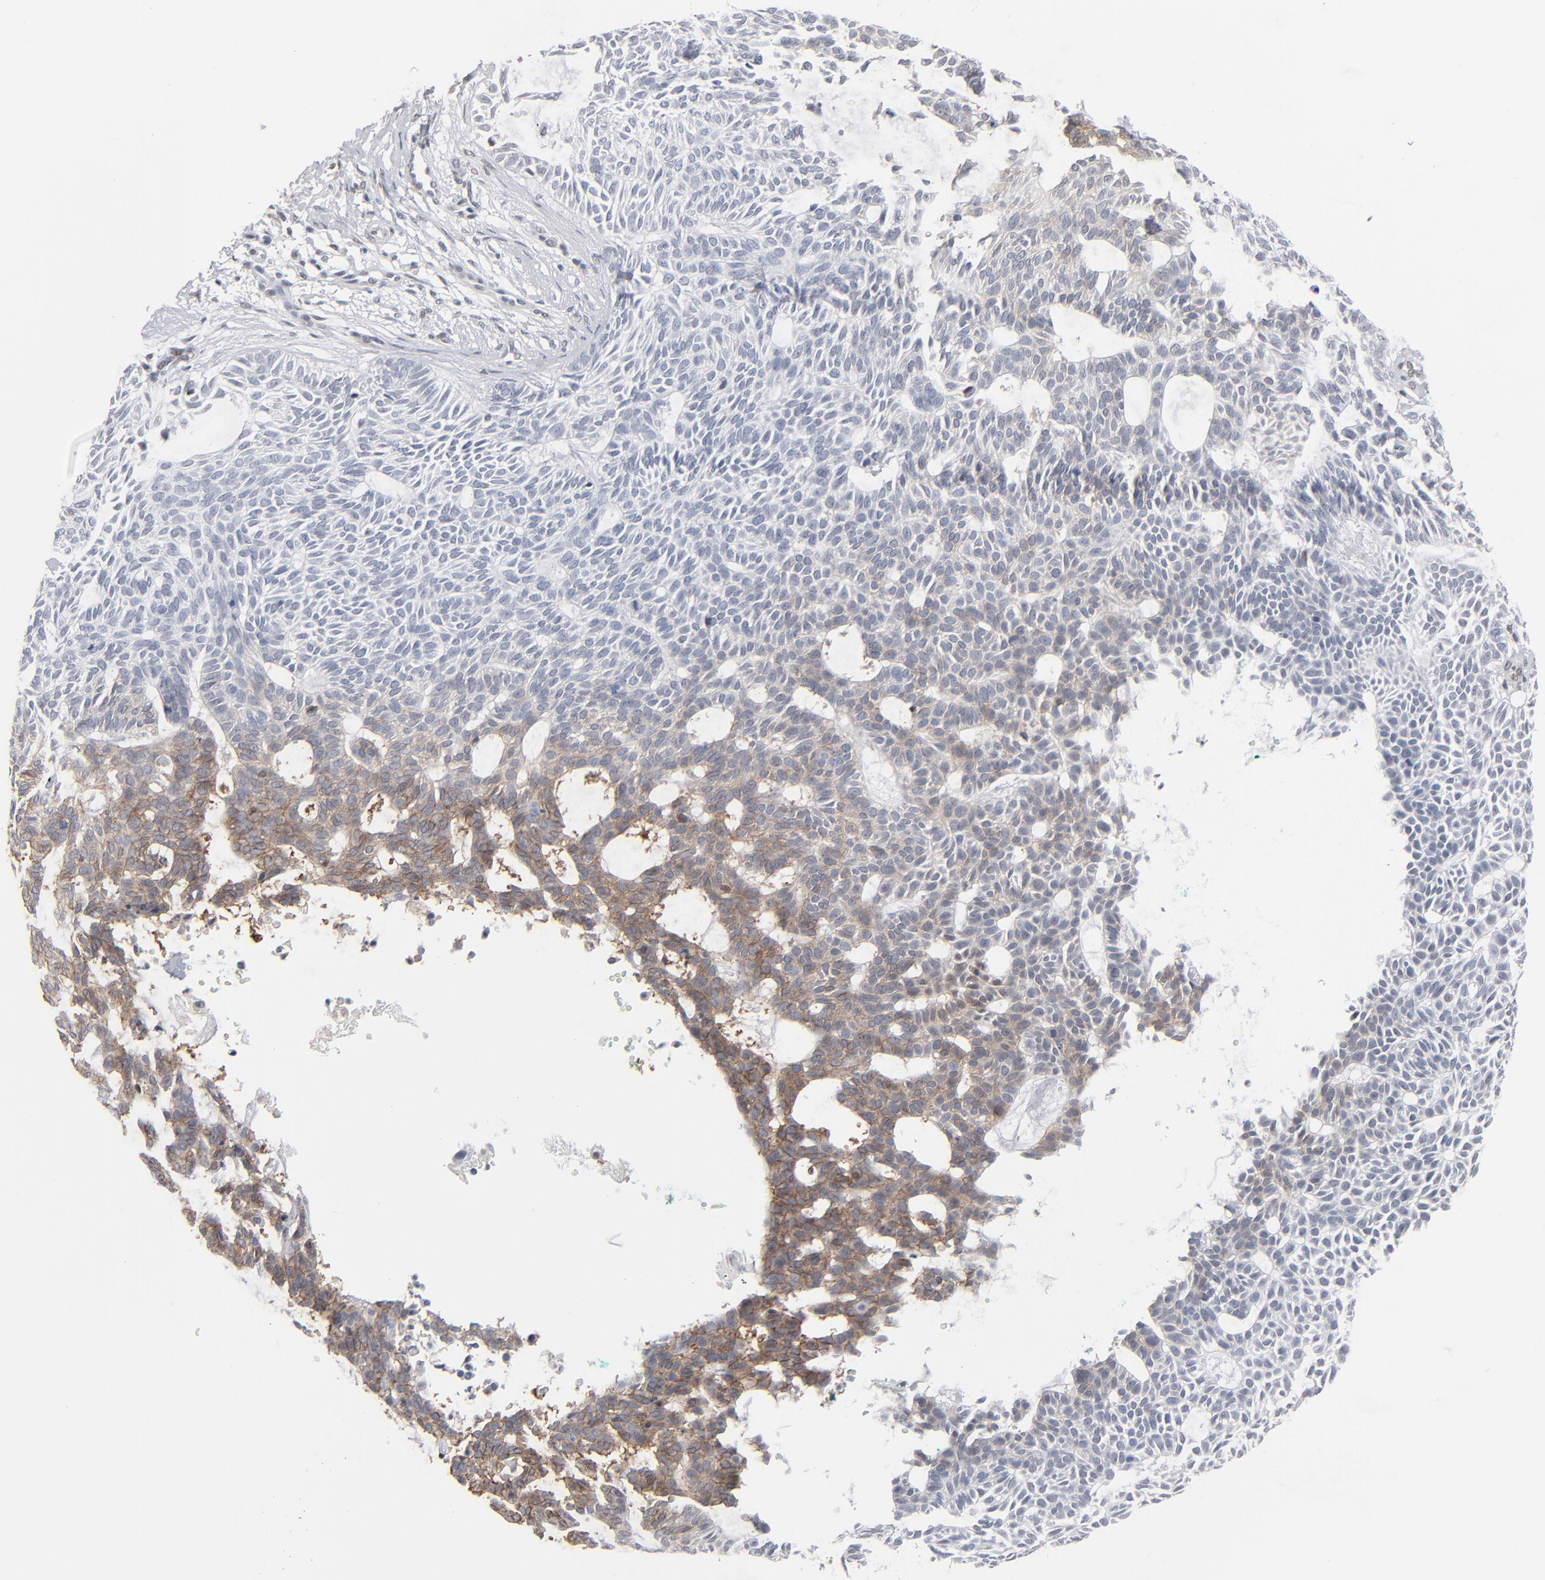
{"staining": {"intensity": "strong", "quantity": "25%-75%", "location": "cytoplasmic/membranous,nuclear"}, "tissue": "skin cancer", "cell_type": "Tumor cells", "image_type": "cancer", "snomed": [{"axis": "morphology", "description": "Basal cell carcinoma"}, {"axis": "topography", "description": "Skin"}], "caption": "Protein staining exhibits strong cytoplasmic/membranous and nuclear expression in about 25%-75% of tumor cells in skin cancer.", "gene": "IRF9", "patient": {"sex": "male", "age": 75}}